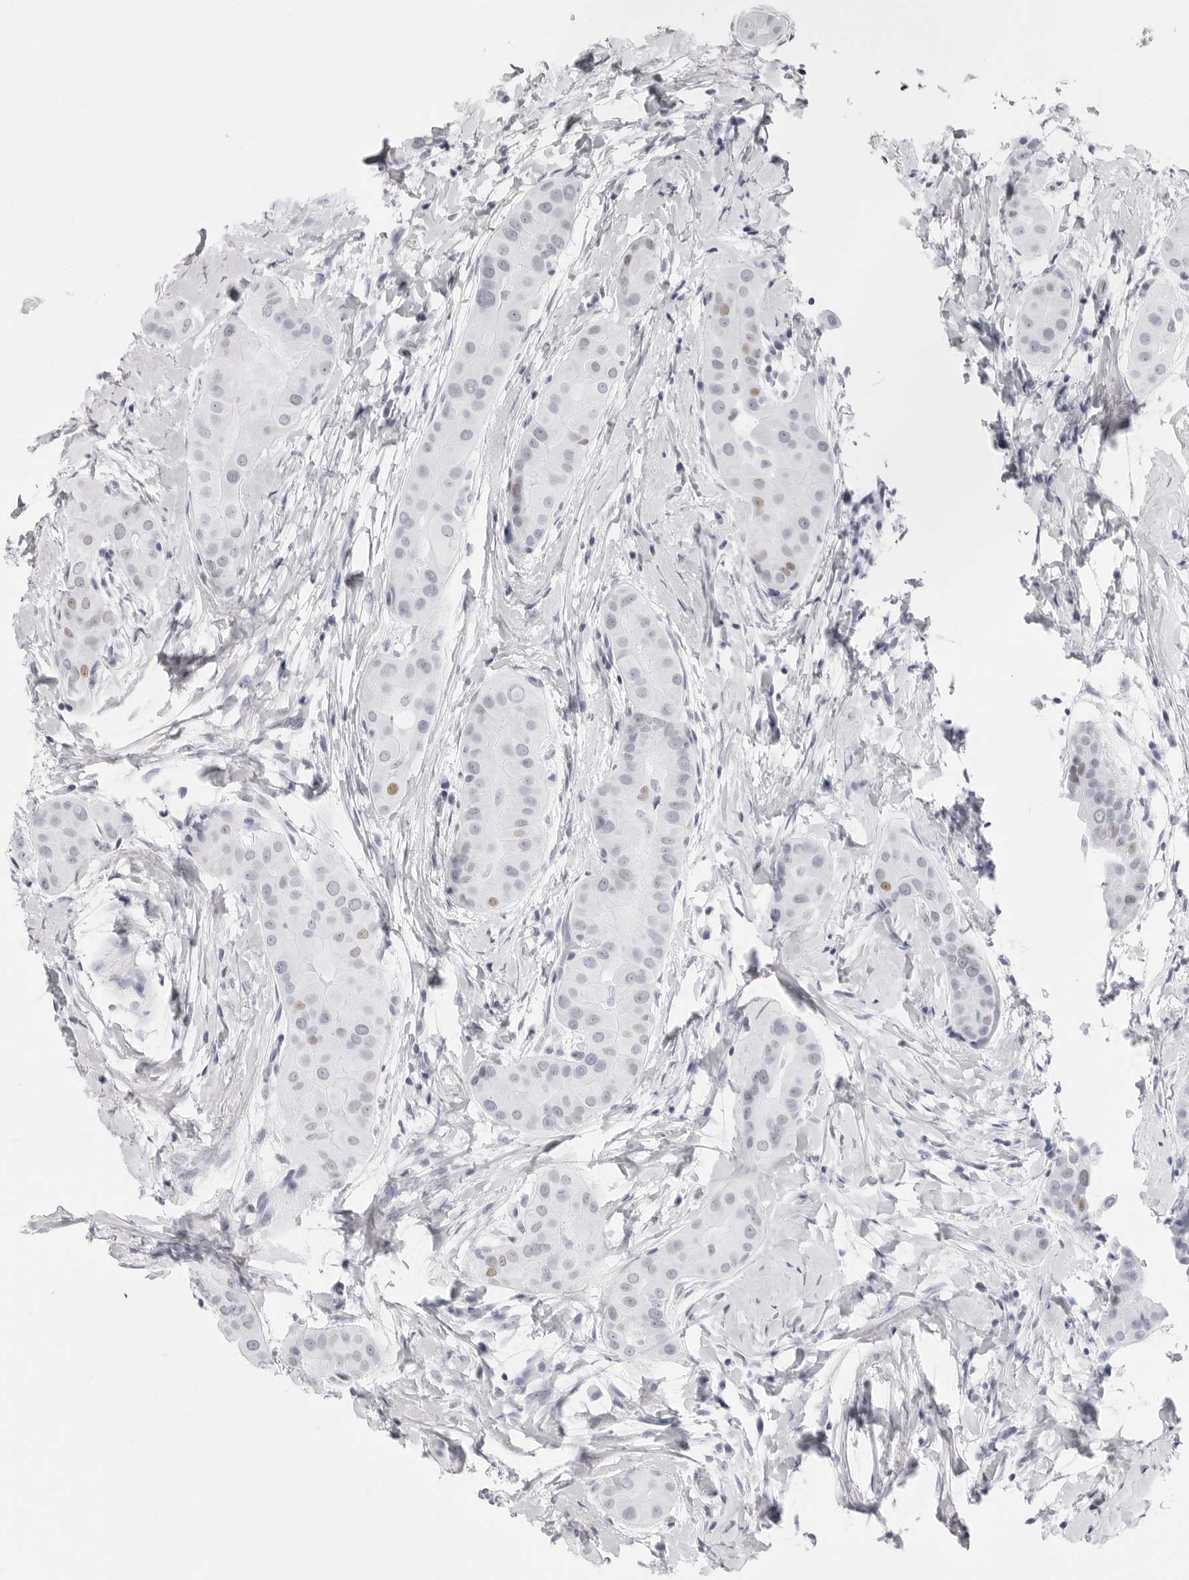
{"staining": {"intensity": "weak", "quantity": "<25%", "location": "nuclear"}, "tissue": "thyroid cancer", "cell_type": "Tumor cells", "image_type": "cancer", "snomed": [{"axis": "morphology", "description": "Papillary adenocarcinoma, NOS"}, {"axis": "topography", "description": "Thyroid gland"}], "caption": "Immunohistochemical staining of papillary adenocarcinoma (thyroid) reveals no significant expression in tumor cells. (Brightfield microscopy of DAB (3,3'-diaminobenzidine) IHC at high magnification).", "gene": "NASP", "patient": {"sex": "male", "age": 33}}